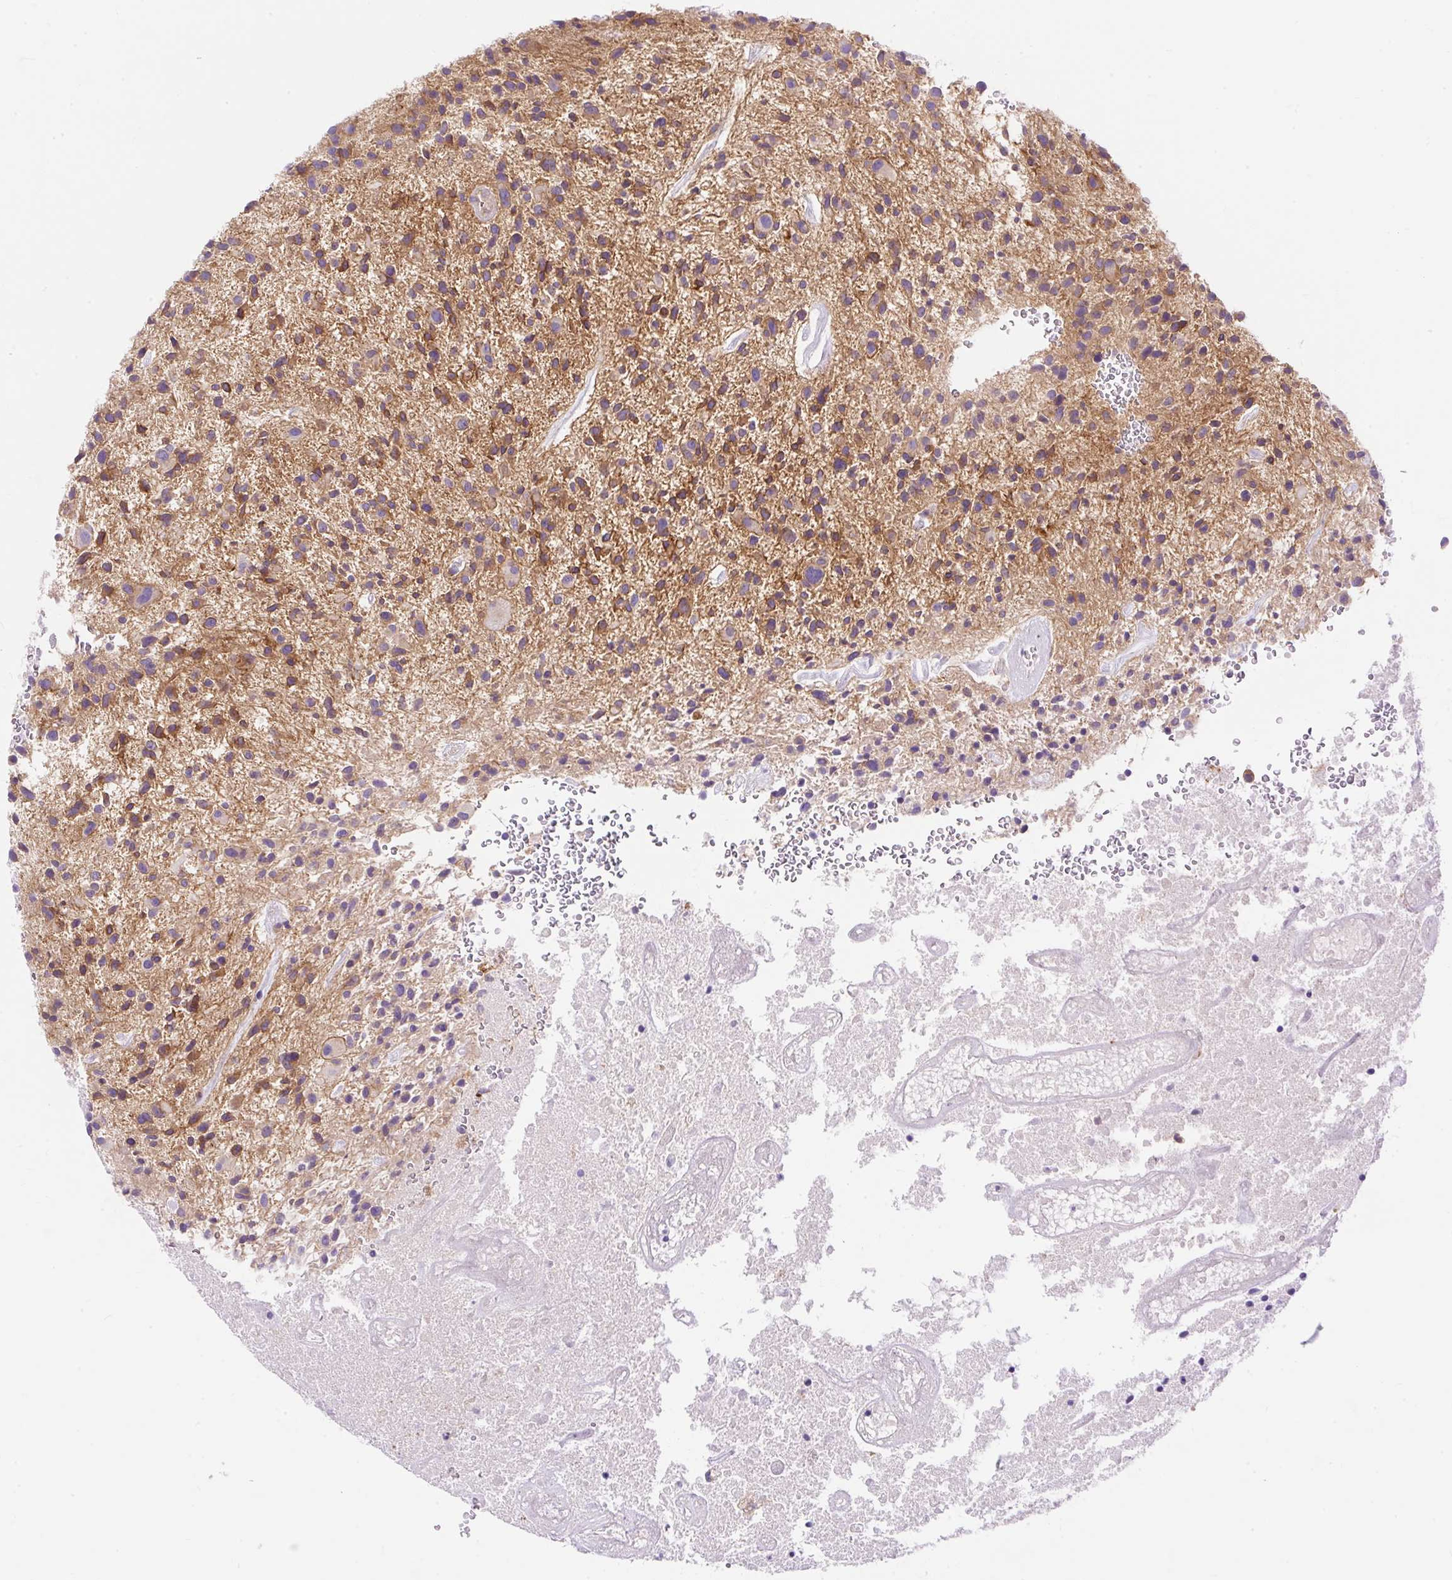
{"staining": {"intensity": "moderate", "quantity": "<25%", "location": "cytoplasmic/membranous"}, "tissue": "glioma", "cell_type": "Tumor cells", "image_type": "cancer", "snomed": [{"axis": "morphology", "description": "Glioma, malignant, High grade"}, {"axis": "topography", "description": "Brain"}], "caption": "Tumor cells demonstrate low levels of moderate cytoplasmic/membranous staining in about <25% of cells in glioma.", "gene": "OR4K15", "patient": {"sex": "male", "age": 47}}